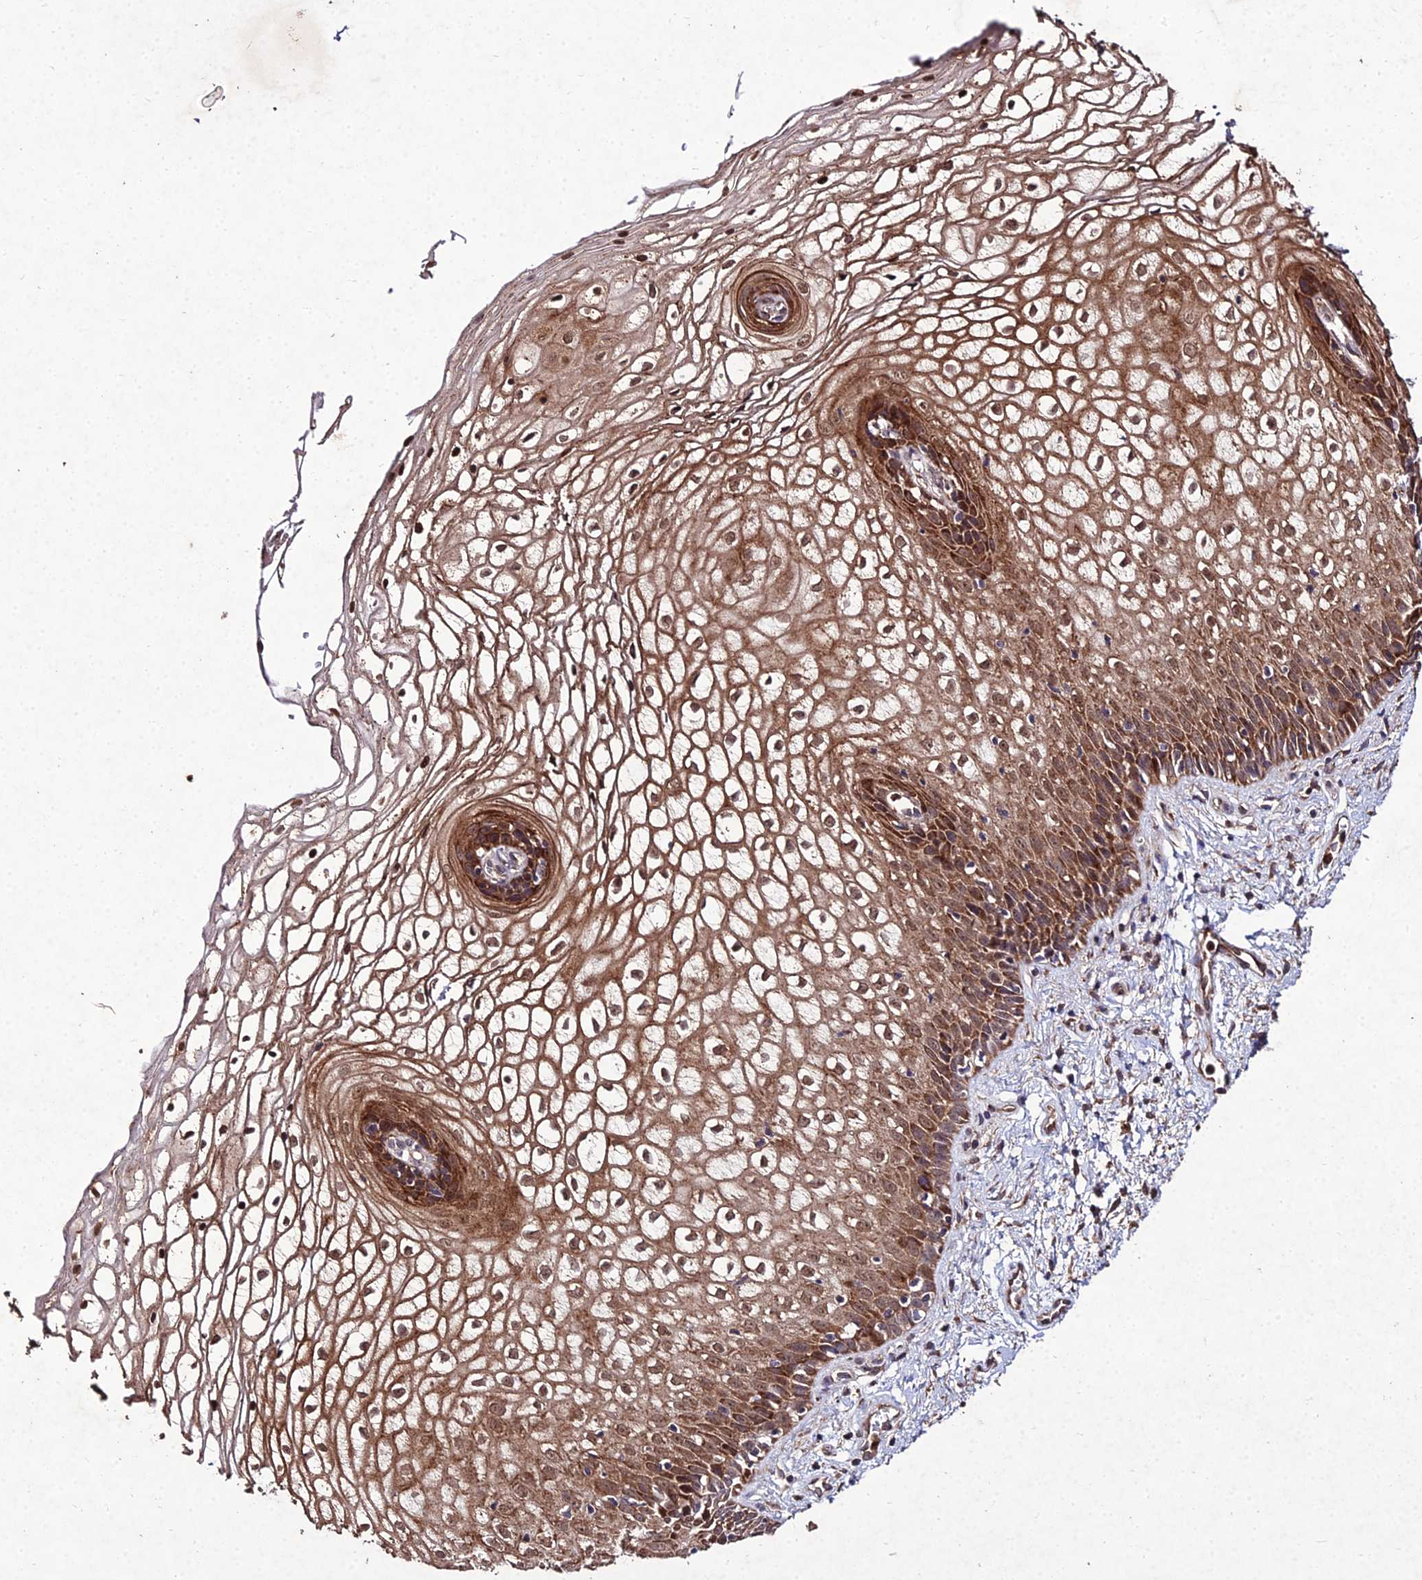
{"staining": {"intensity": "moderate", "quantity": ">75%", "location": "cytoplasmic/membranous,nuclear"}, "tissue": "vagina", "cell_type": "Squamous epithelial cells", "image_type": "normal", "snomed": [{"axis": "morphology", "description": "Normal tissue, NOS"}, {"axis": "topography", "description": "Vagina"}], "caption": "IHC micrograph of normal vagina stained for a protein (brown), which exhibits medium levels of moderate cytoplasmic/membranous,nuclear staining in about >75% of squamous epithelial cells.", "gene": "ZNF766", "patient": {"sex": "female", "age": 34}}